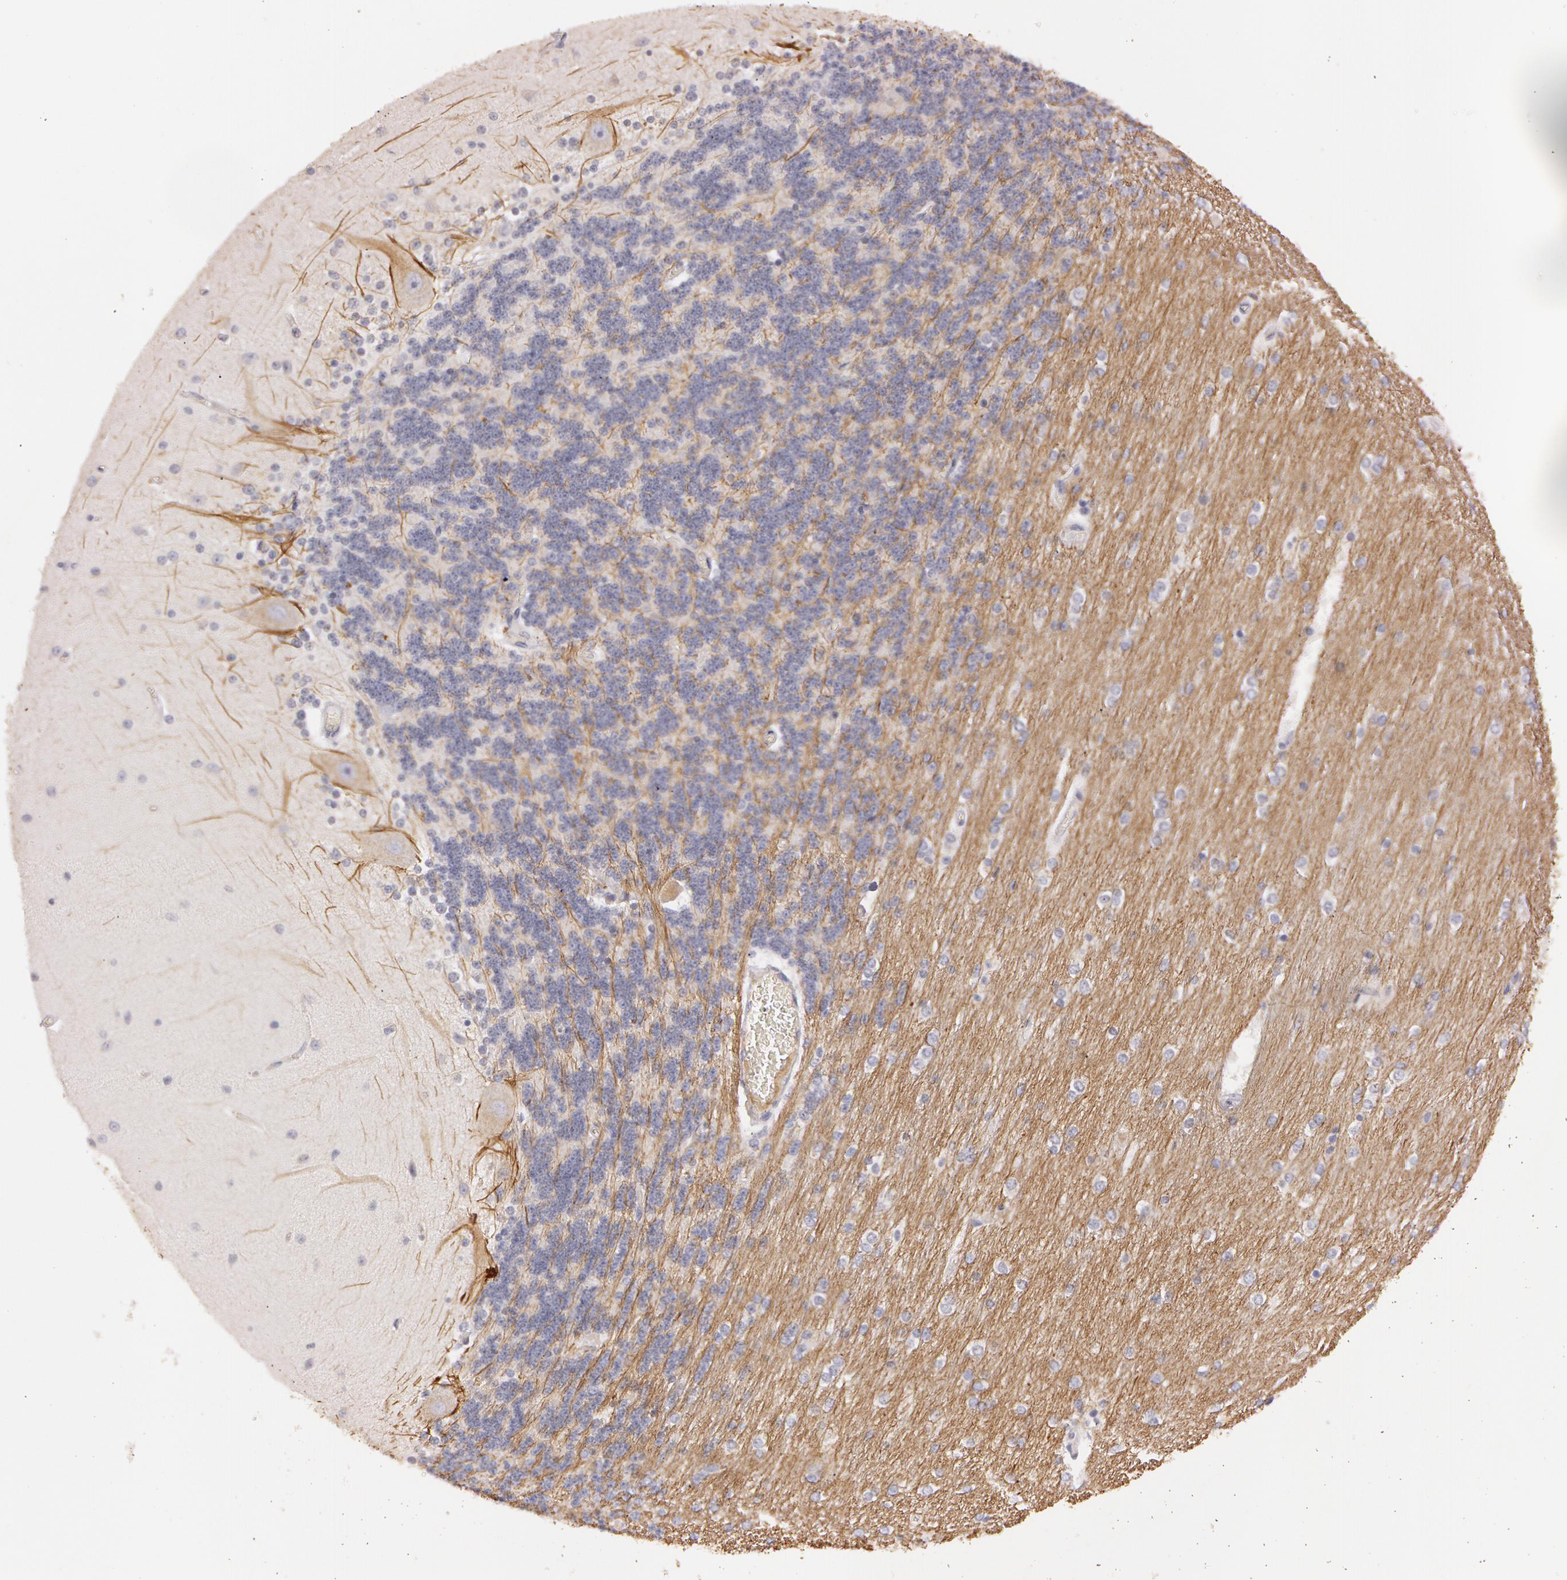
{"staining": {"intensity": "negative", "quantity": "none", "location": "none"}, "tissue": "cerebellum", "cell_type": "Cells in granular layer", "image_type": "normal", "snomed": [{"axis": "morphology", "description": "Normal tissue, NOS"}, {"axis": "topography", "description": "Cerebellum"}], "caption": "Cells in granular layer show no significant positivity in normal cerebellum. (DAB immunohistochemistry (IHC), high magnification).", "gene": "MXRA5", "patient": {"sex": "female", "age": 54}}